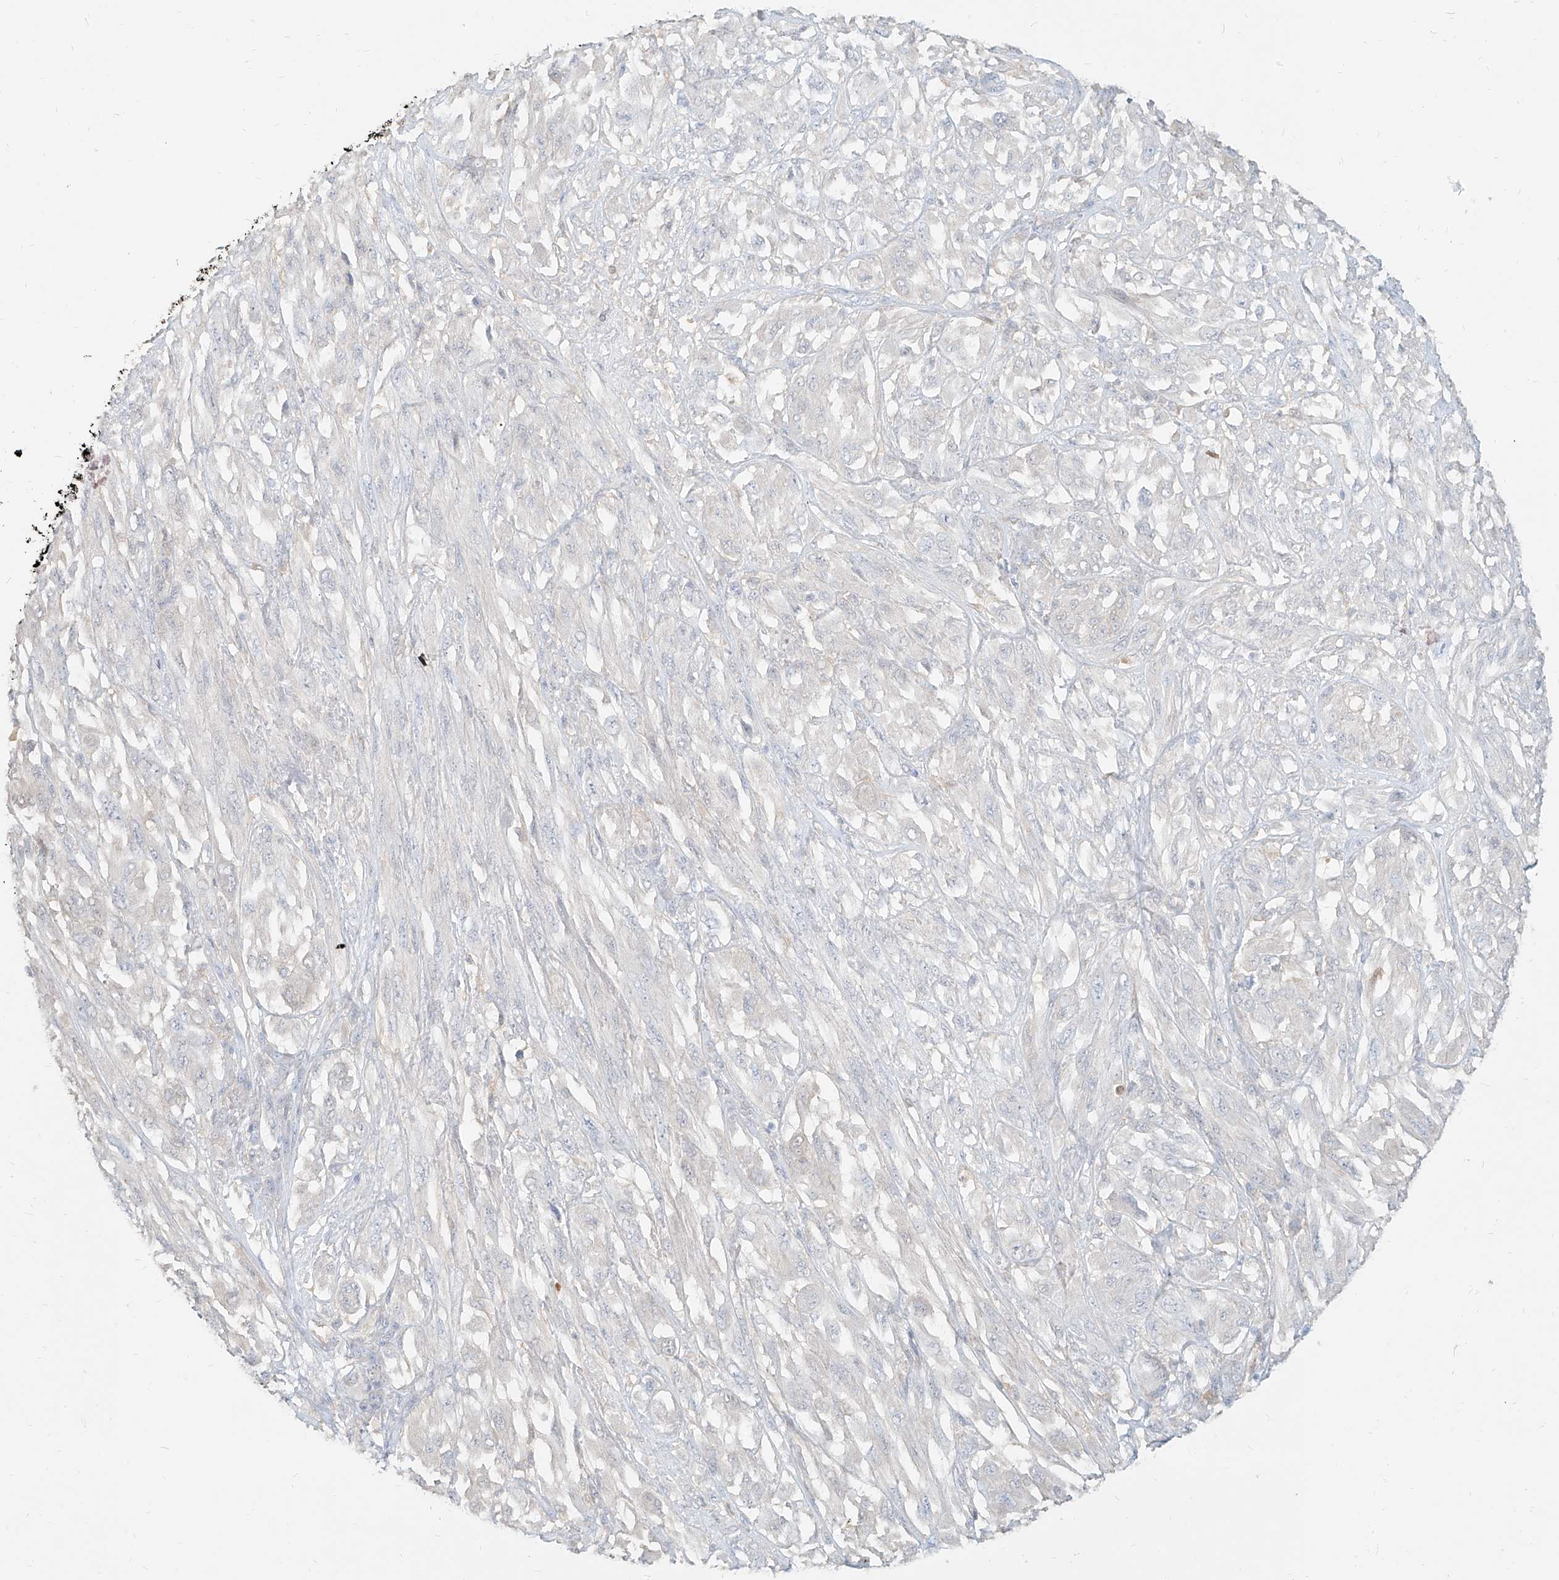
{"staining": {"intensity": "negative", "quantity": "none", "location": "none"}, "tissue": "melanoma", "cell_type": "Tumor cells", "image_type": "cancer", "snomed": [{"axis": "morphology", "description": "Malignant melanoma, NOS"}, {"axis": "topography", "description": "Skin"}], "caption": "DAB (3,3'-diaminobenzidine) immunohistochemical staining of melanoma displays no significant expression in tumor cells. (DAB (3,3'-diaminobenzidine) immunohistochemistry visualized using brightfield microscopy, high magnification).", "gene": "PGD", "patient": {"sex": "female", "age": 91}}